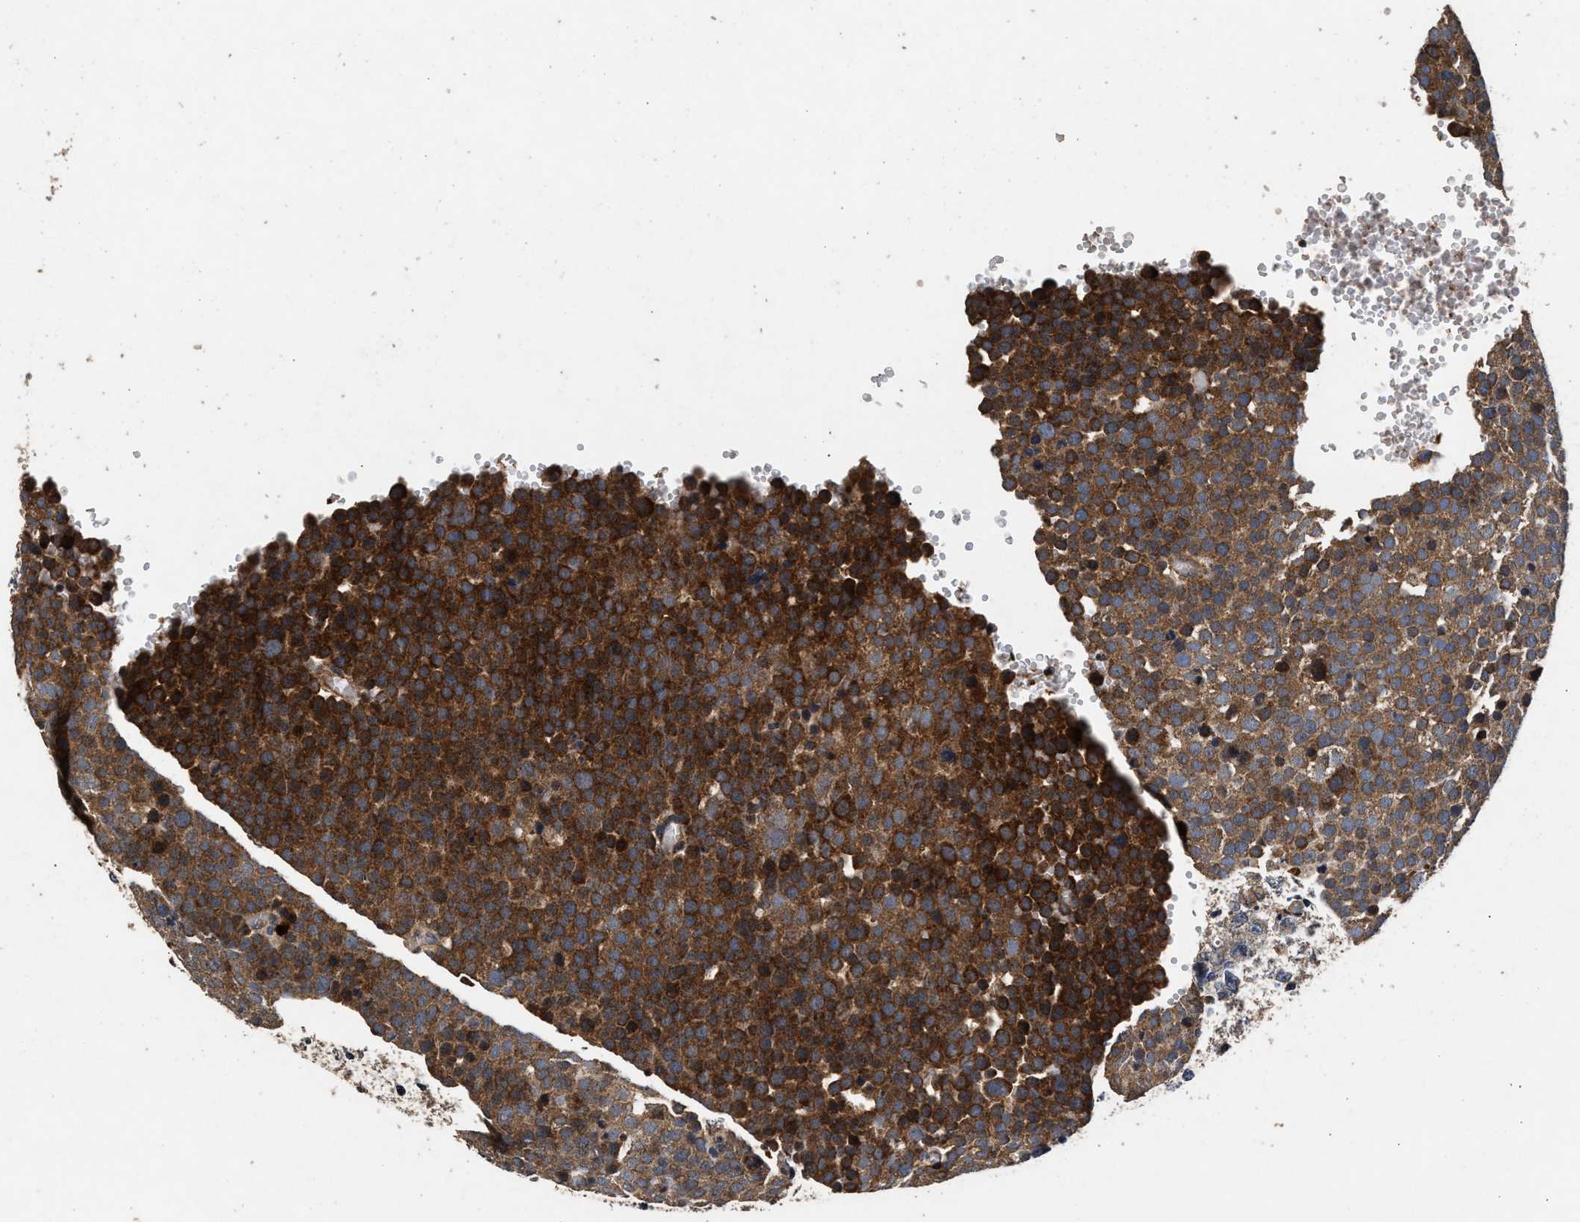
{"staining": {"intensity": "strong", "quantity": ">75%", "location": "cytoplasmic/membranous"}, "tissue": "testis cancer", "cell_type": "Tumor cells", "image_type": "cancer", "snomed": [{"axis": "morphology", "description": "Seminoma, NOS"}, {"axis": "topography", "description": "Testis"}], "caption": "The image displays immunohistochemical staining of testis cancer. There is strong cytoplasmic/membranous staining is present in approximately >75% of tumor cells. The protein of interest is stained brown, and the nuclei are stained in blue (DAB IHC with brightfield microscopy, high magnification).", "gene": "NFKB2", "patient": {"sex": "male", "age": 71}}